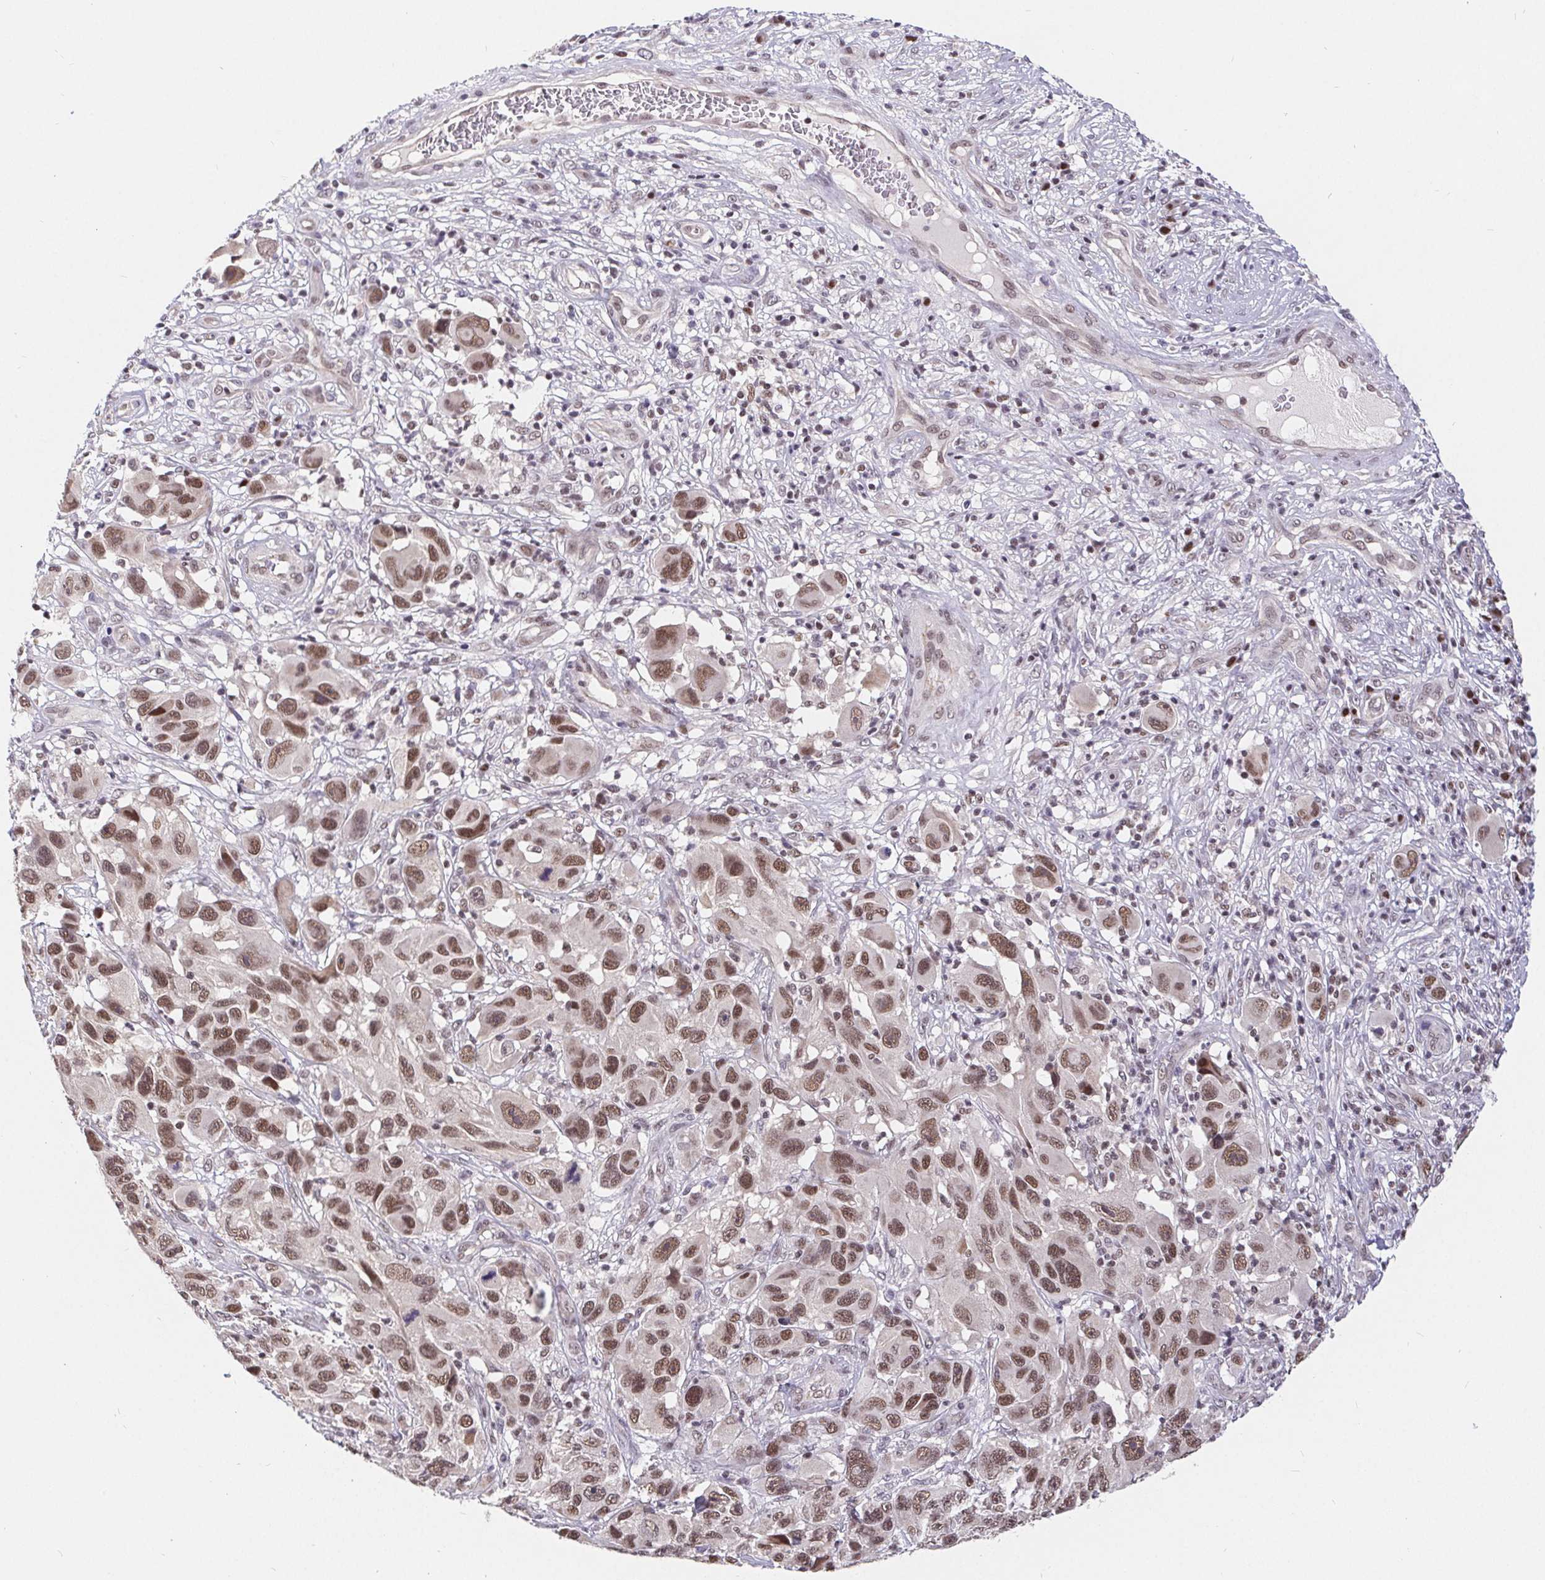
{"staining": {"intensity": "moderate", "quantity": ">75%", "location": "nuclear"}, "tissue": "melanoma", "cell_type": "Tumor cells", "image_type": "cancer", "snomed": [{"axis": "morphology", "description": "Malignant melanoma, NOS"}, {"axis": "topography", "description": "Skin"}], "caption": "Protein analysis of malignant melanoma tissue displays moderate nuclear positivity in about >75% of tumor cells. (brown staining indicates protein expression, while blue staining denotes nuclei).", "gene": "POU2F1", "patient": {"sex": "male", "age": 53}}